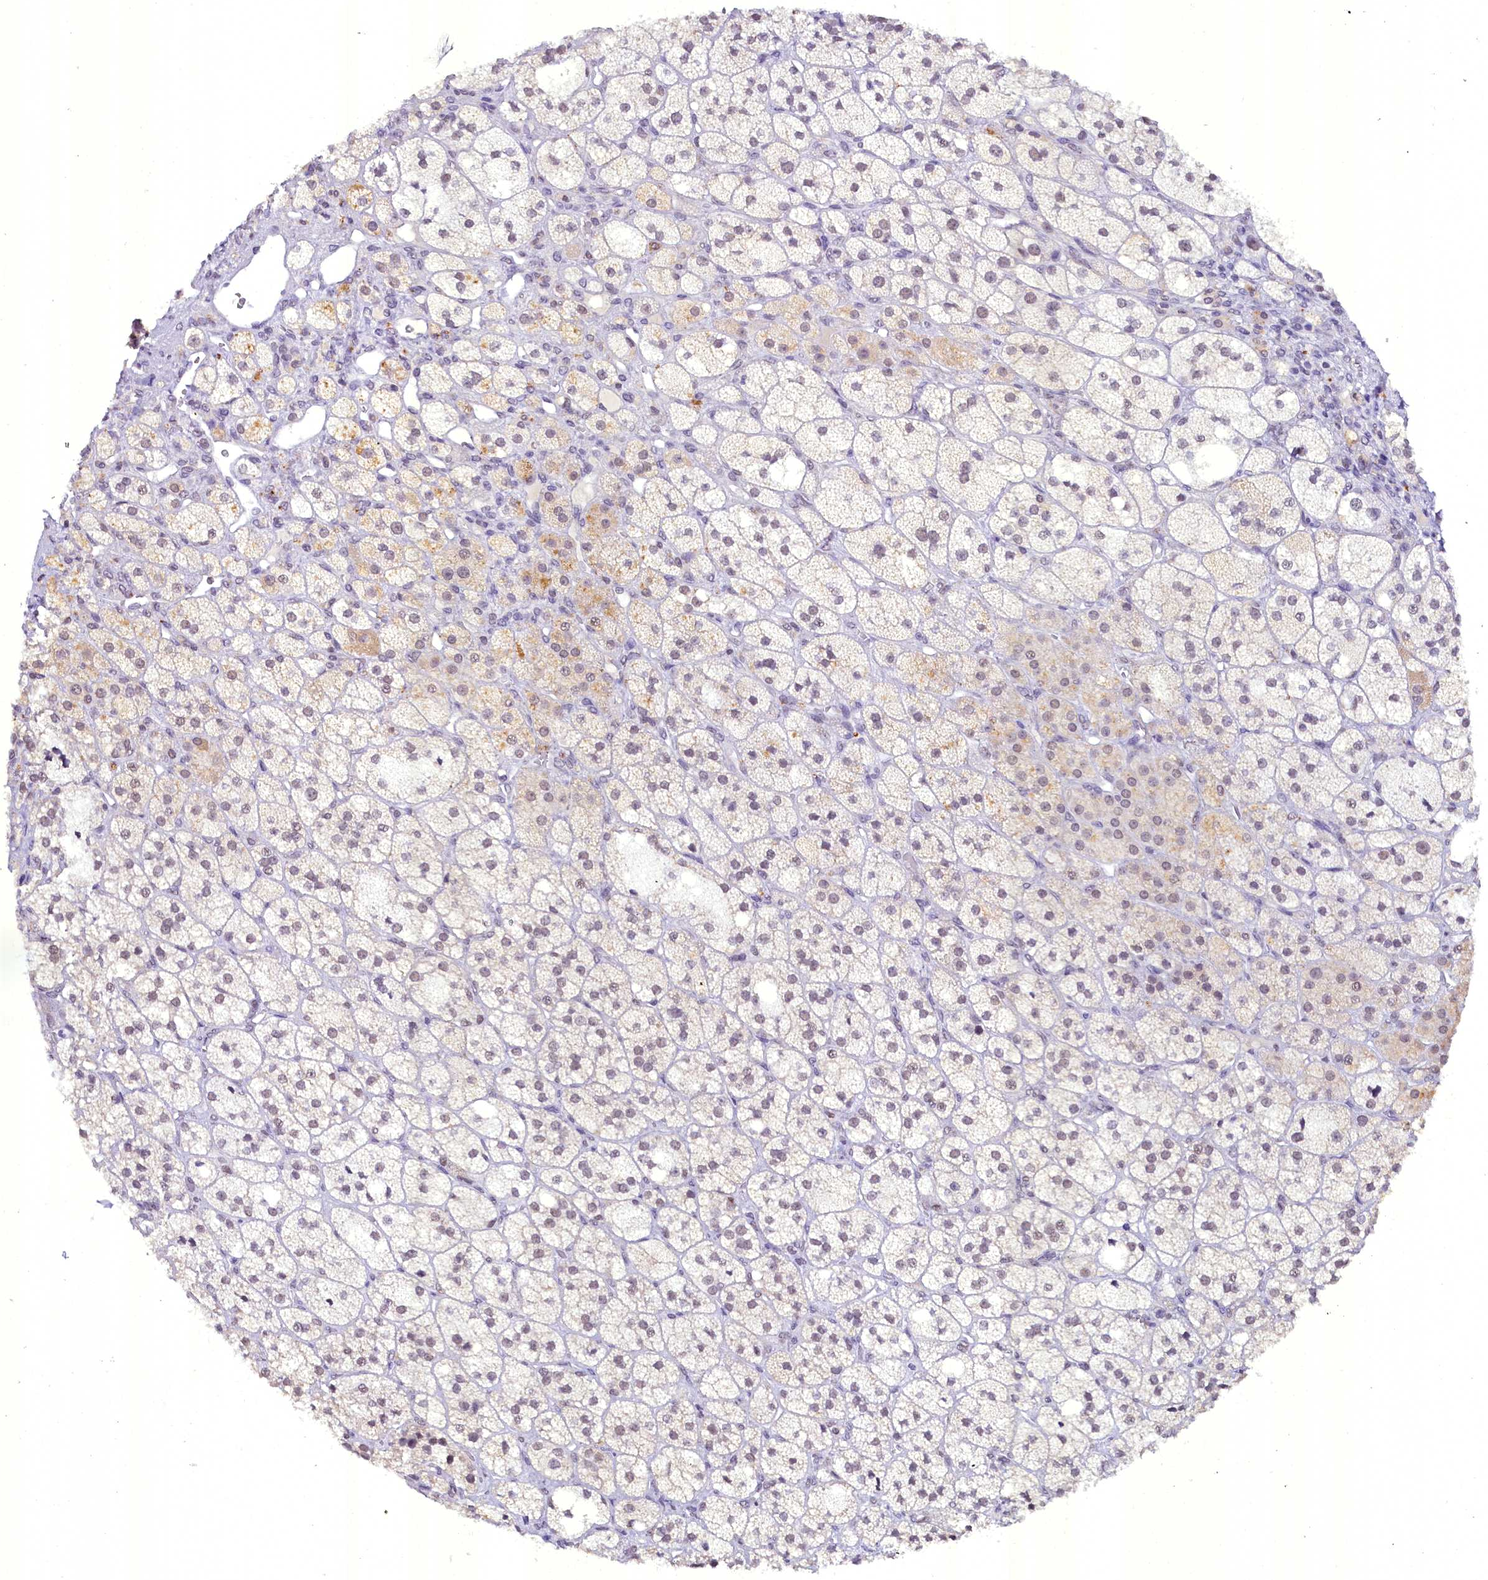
{"staining": {"intensity": "moderate", "quantity": "<25%", "location": "cytoplasmic/membranous,nuclear"}, "tissue": "adrenal gland", "cell_type": "Glandular cells", "image_type": "normal", "snomed": [{"axis": "morphology", "description": "Normal tissue, NOS"}, {"axis": "topography", "description": "Adrenal gland"}], "caption": "Unremarkable adrenal gland shows moderate cytoplasmic/membranous,nuclear expression in about <25% of glandular cells, visualized by immunohistochemistry. Ihc stains the protein in brown and the nuclei are stained blue.", "gene": "NCBP1", "patient": {"sex": "male", "age": 61}}